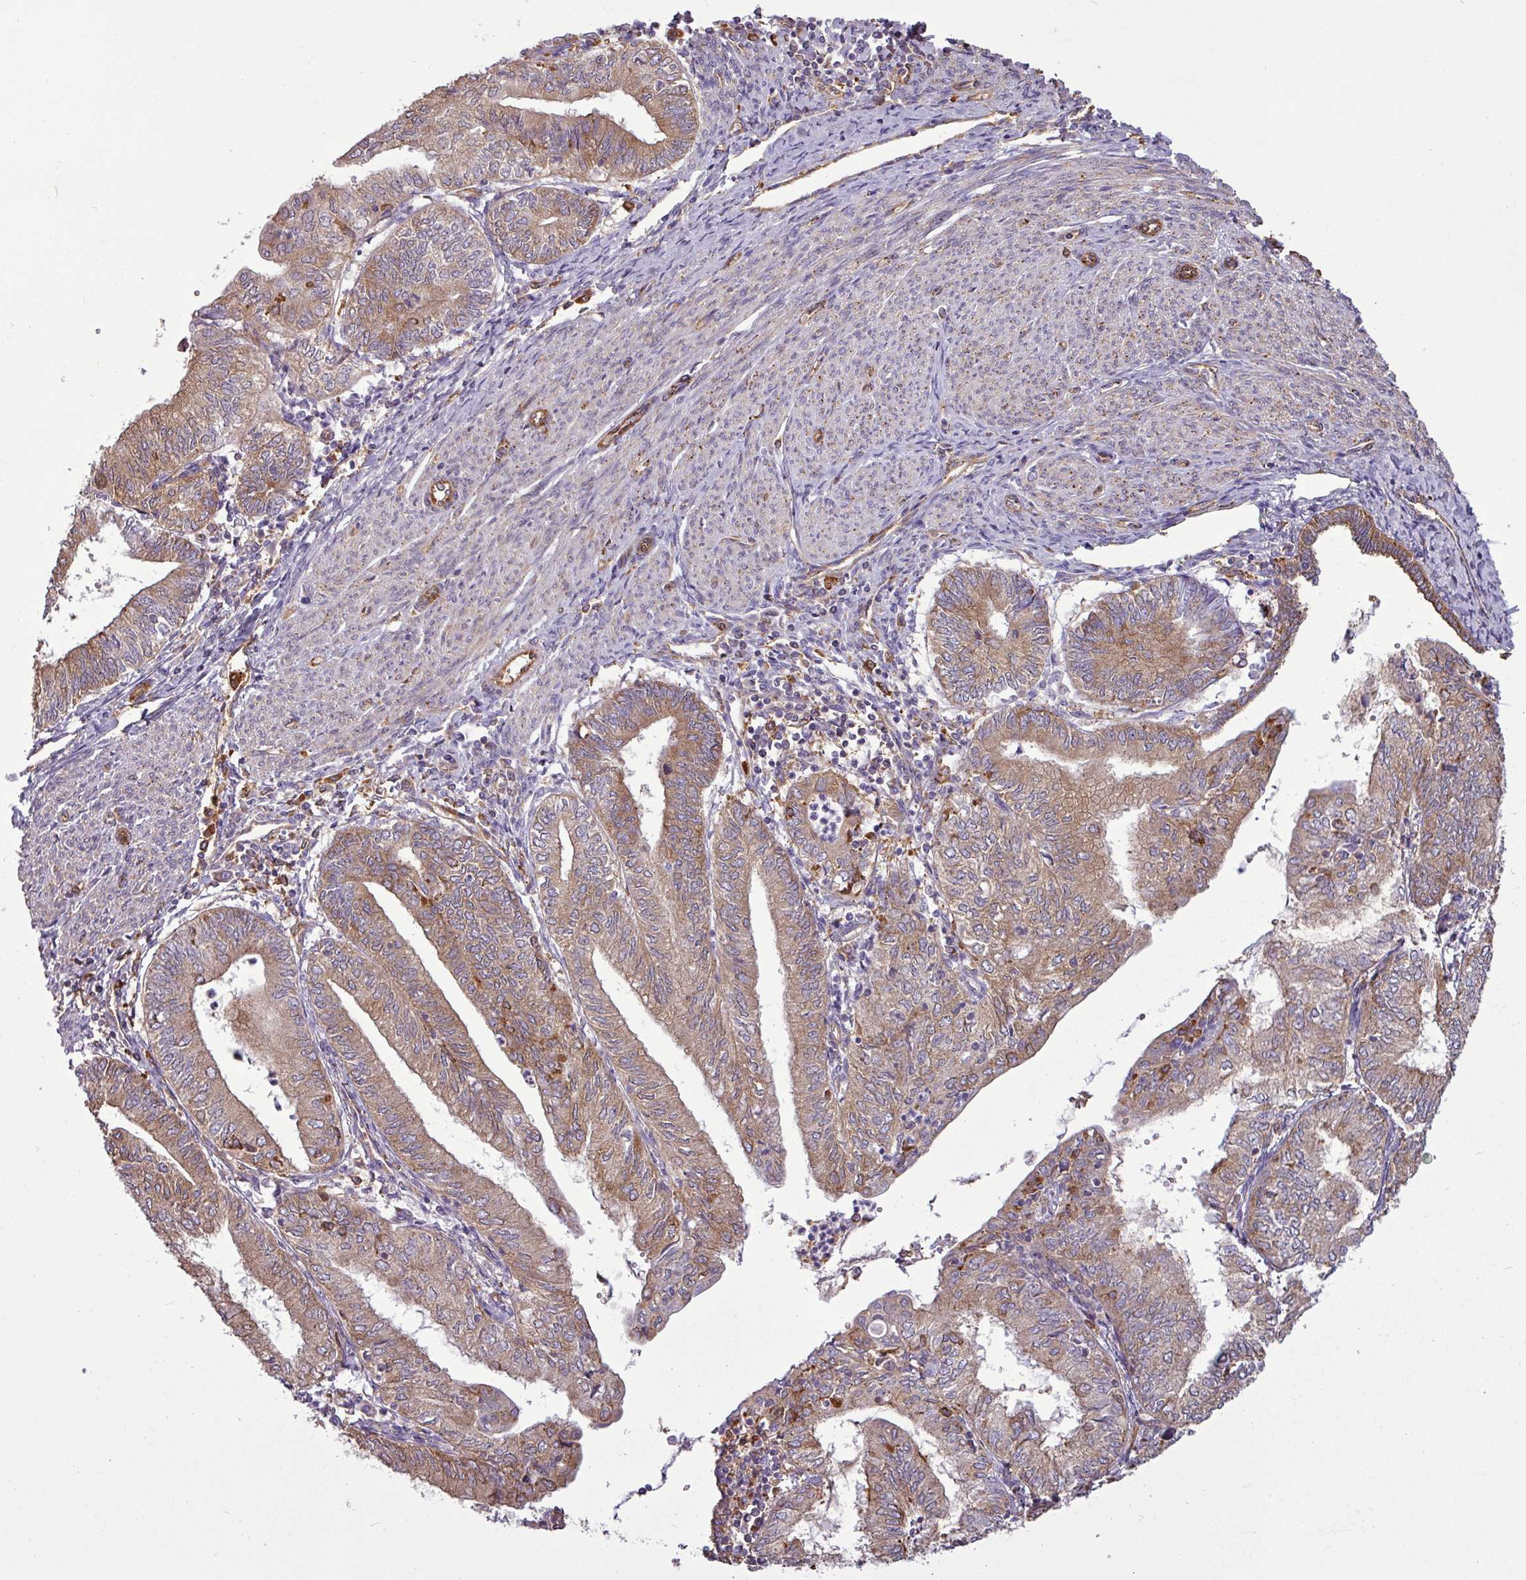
{"staining": {"intensity": "moderate", "quantity": "25%-75%", "location": "cytoplasmic/membranous"}, "tissue": "endometrial cancer", "cell_type": "Tumor cells", "image_type": "cancer", "snomed": [{"axis": "morphology", "description": "Adenocarcinoma, NOS"}, {"axis": "topography", "description": "Endometrium"}], "caption": "Endometrial cancer (adenocarcinoma) was stained to show a protein in brown. There is medium levels of moderate cytoplasmic/membranous expression in approximately 25%-75% of tumor cells. (DAB IHC, brown staining for protein, blue staining for nuclei).", "gene": "PACSIN2", "patient": {"sex": "female", "age": 66}}